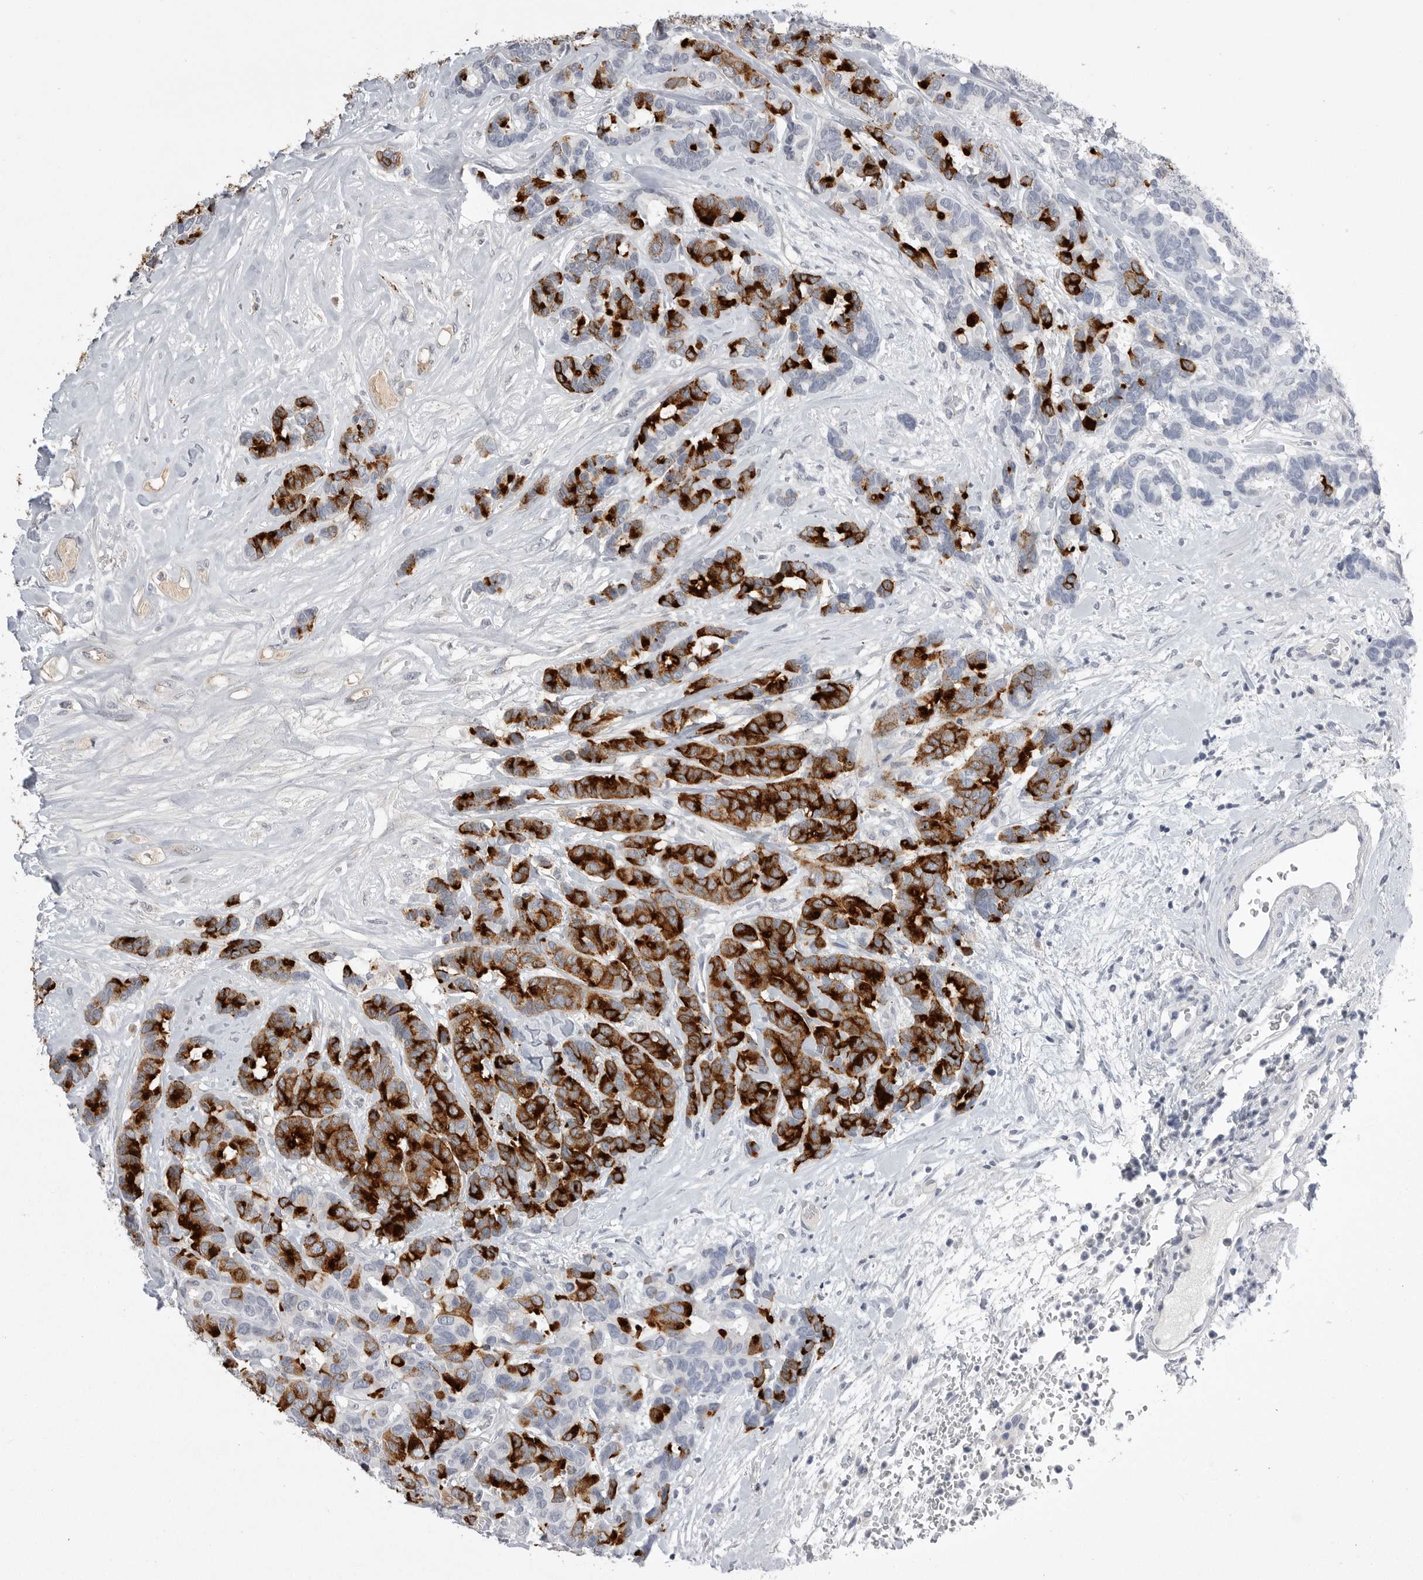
{"staining": {"intensity": "strong", "quantity": ">75%", "location": "cytoplasmic/membranous"}, "tissue": "breast cancer", "cell_type": "Tumor cells", "image_type": "cancer", "snomed": [{"axis": "morphology", "description": "Duct carcinoma"}, {"axis": "topography", "description": "Breast"}], "caption": "Protein analysis of breast cancer (infiltrating ductal carcinoma) tissue reveals strong cytoplasmic/membranous expression in about >75% of tumor cells.", "gene": "CPB1", "patient": {"sex": "female", "age": 87}}